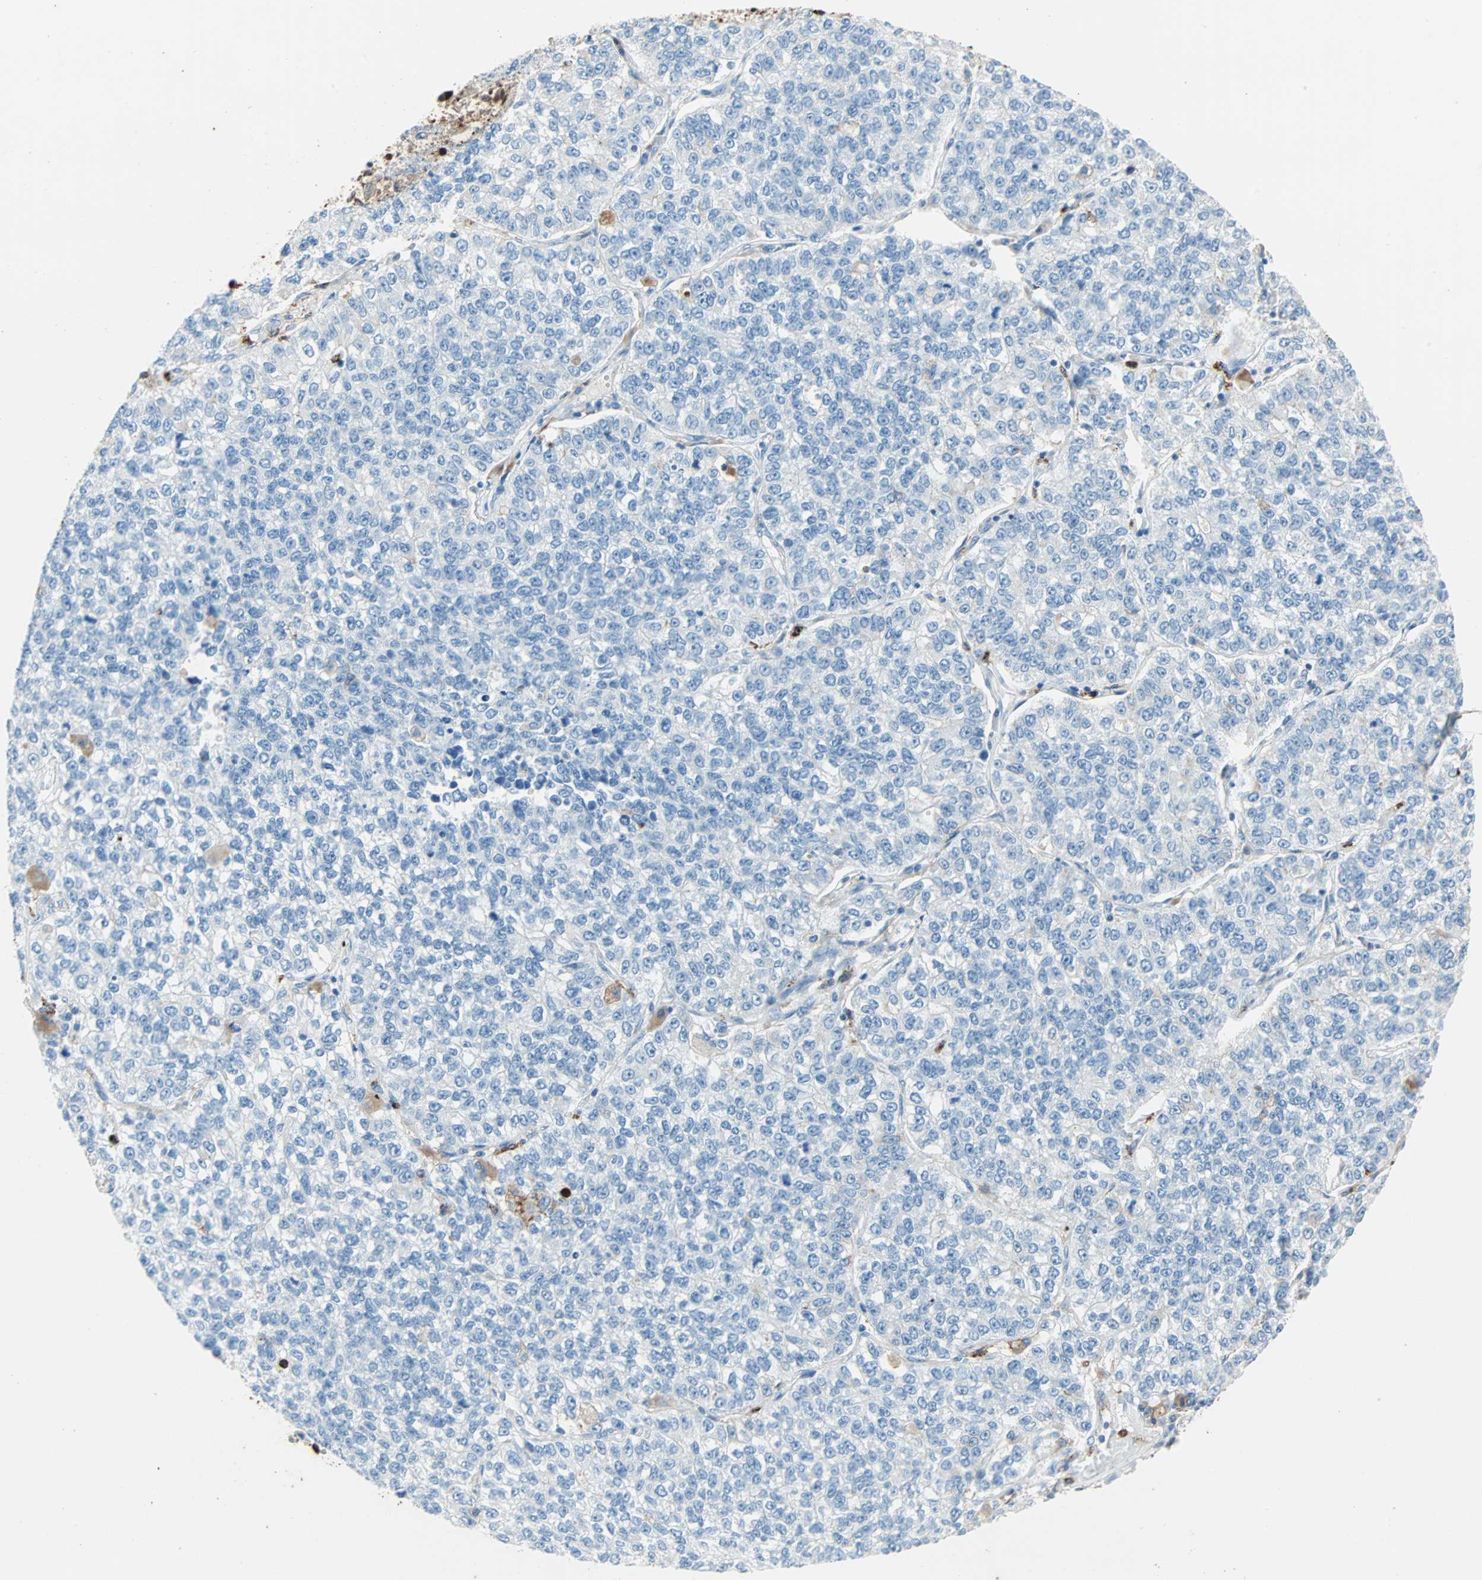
{"staining": {"intensity": "negative", "quantity": "none", "location": "none"}, "tissue": "lung cancer", "cell_type": "Tumor cells", "image_type": "cancer", "snomed": [{"axis": "morphology", "description": "Adenocarcinoma, NOS"}, {"axis": "topography", "description": "Lung"}], "caption": "Micrograph shows no protein positivity in tumor cells of adenocarcinoma (lung) tissue.", "gene": "CLEC4A", "patient": {"sex": "male", "age": 49}}